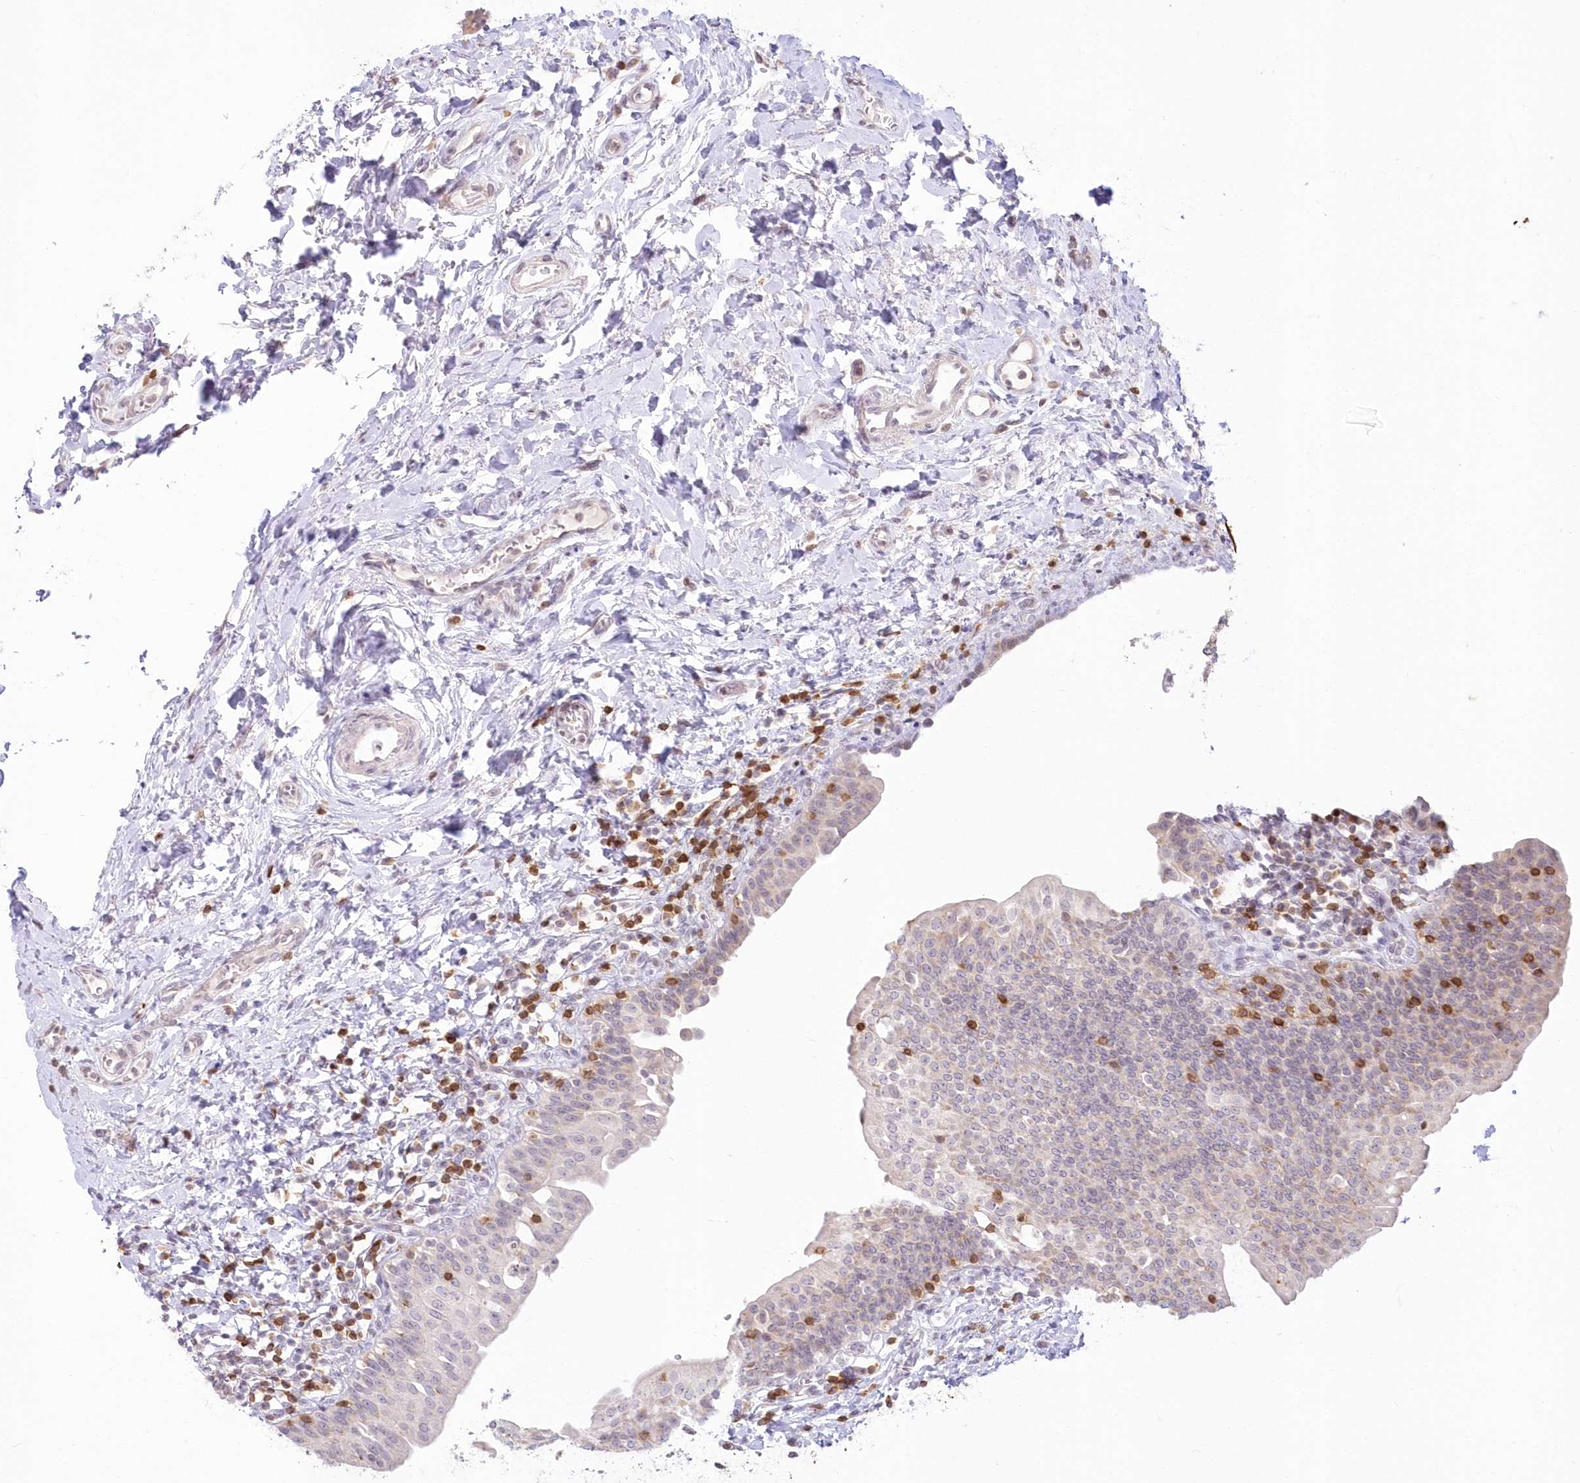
{"staining": {"intensity": "negative", "quantity": "none", "location": "none"}, "tissue": "urinary bladder", "cell_type": "Urothelial cells", "image_type": "normal", "snomed": [{"axis": "morphology", "description": "Normal tissue, NOS"}, {"axis": "topography", "description": "Urinary bladder"}], "caption": "Immunohistochemical staining of benign human urinary bladder shows no significant positivity in urothelial cells.", "gene": "MTMR3", "patient": {"sex": "male", "age": 83}}